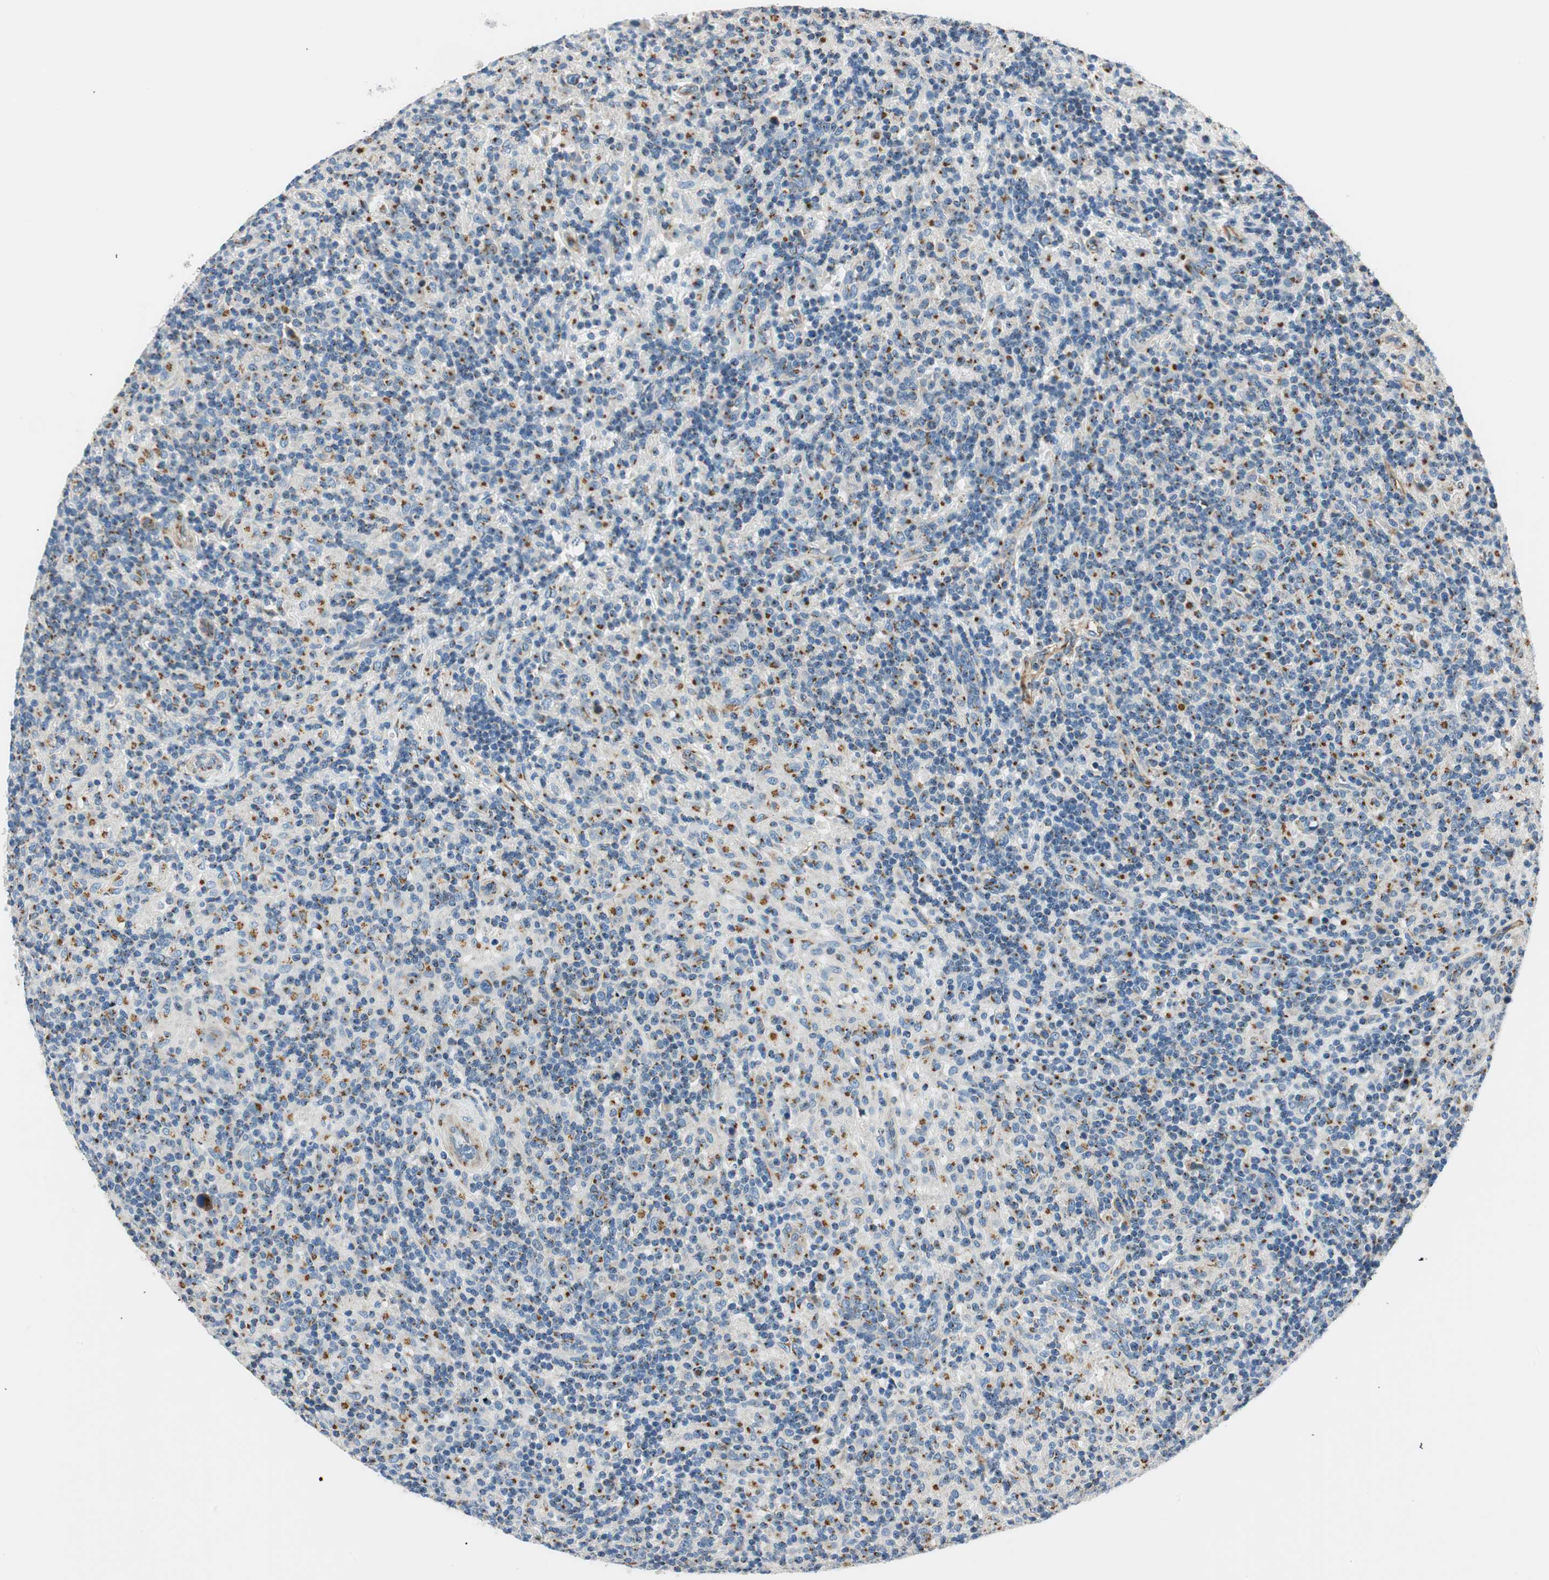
{"staining": {"intensity": "strong", "quantity": "<25%", "location": "cytoplasmic/membranous"}, "tissue": "lymphoma", "cell_type": "Tumor cells", "image_type": "cancer", "snomed": [{"axis": "morphology", "description": "Hodgkin's disease, NOS"}, {"axis": "topography", "description": "Lymph node"}], "caption": "Brown immunohistochemical staining in Hodgkin's disease demonstrates strong cytoplasmic/membranous positivity in about <25% of tumor cells. (IHC, brightfield microscopy, high magnification).", "gene": "TMF1", "patient": {"sex": "male", "age": 70}}